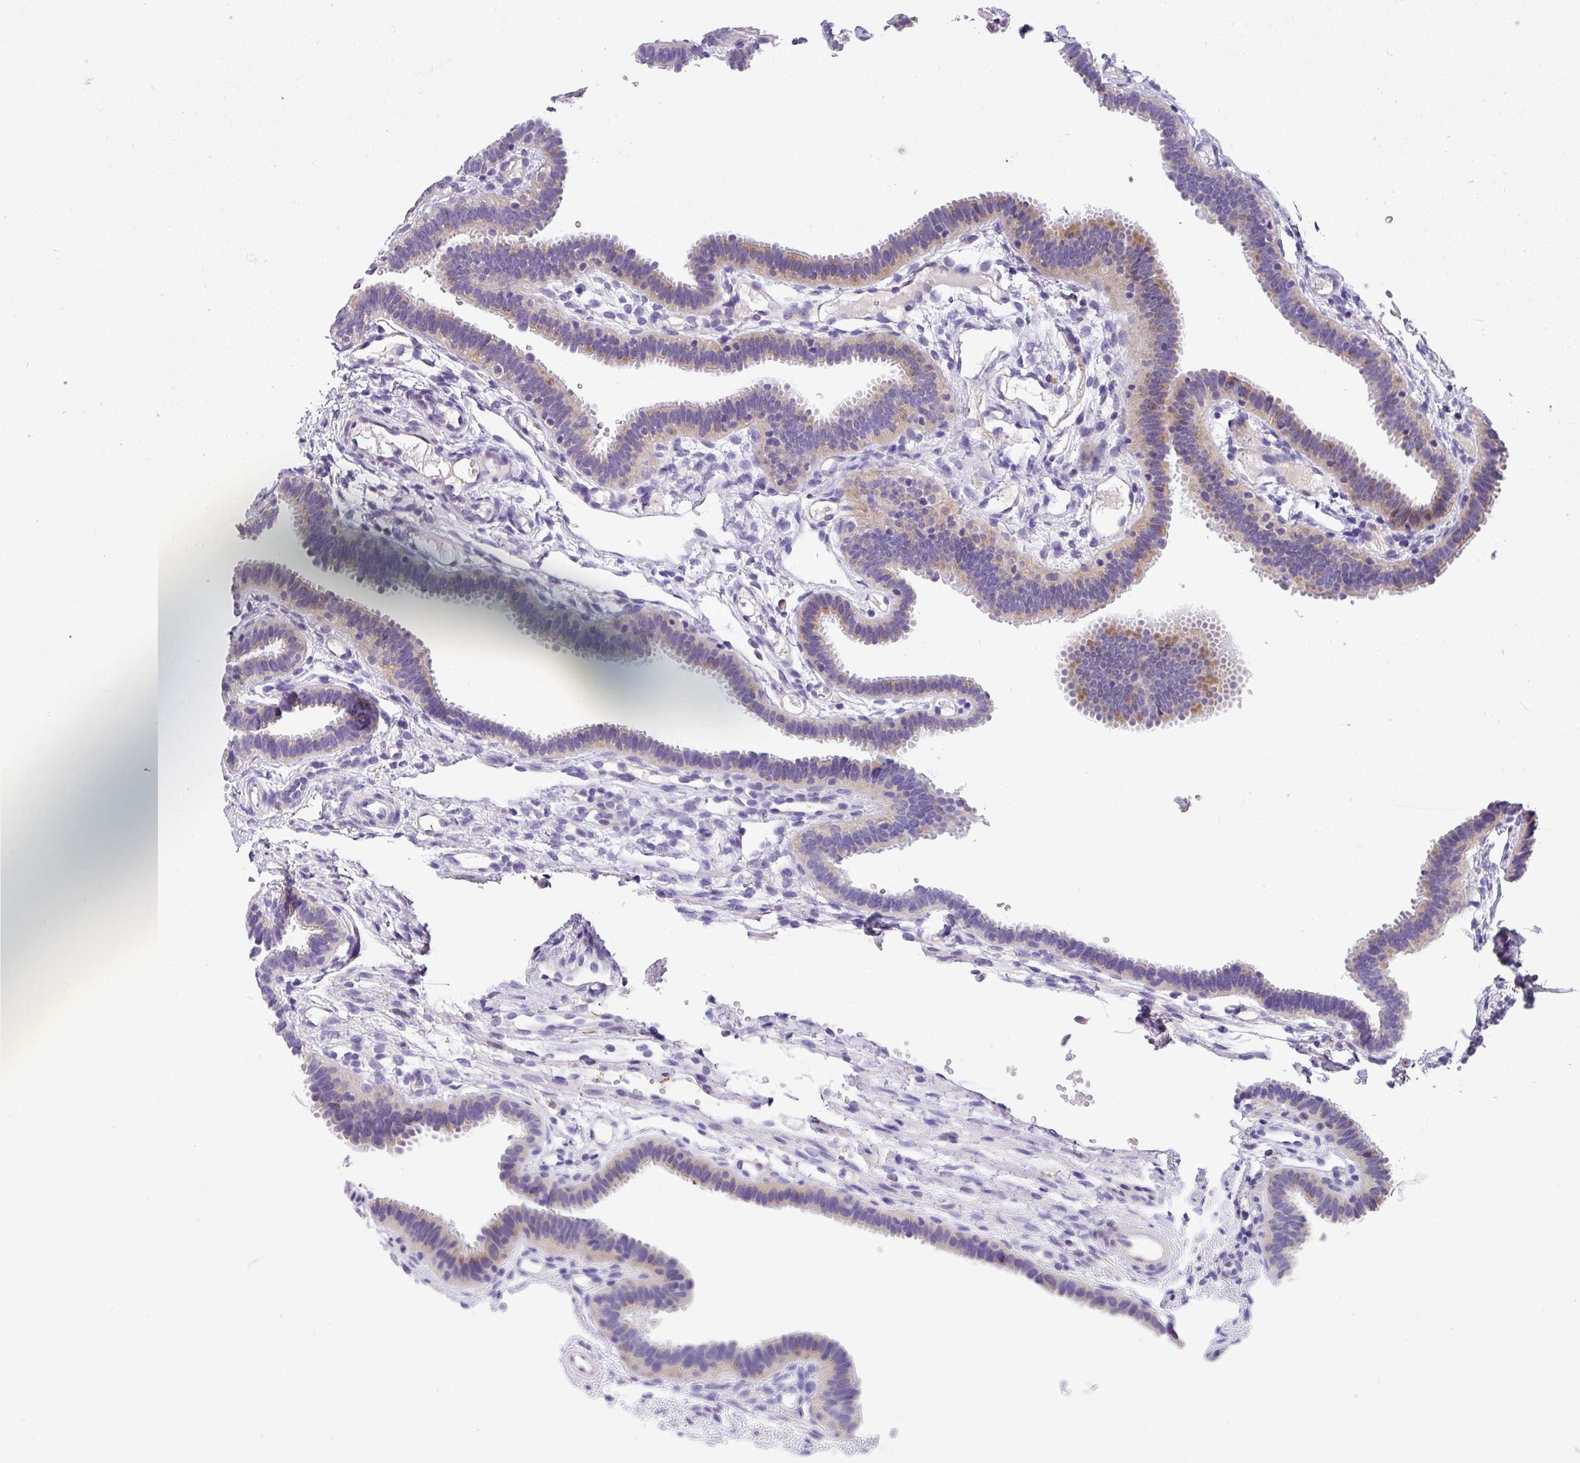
{"staining": {"intensity": "moderate", "quantity": "<25%", "location": "cytoplasmic/membranous"}, "tissue": "fallopian tube", "cell_type": "Glandular cells", "image_type": "normal", "snomed": [{"axis": "morphology", "description": "Normal tissue, NOS"}, {"axis": "topography", "description": "Fallopian tube"}], "caption": "Immunohistochemistry (IHC) micrograph of normal human fallopian tube stained for a protein (brown), which exhibits low levels of moderate cytoplasmic/membranous positivity in approximately <25% of glandular cells.", "gene": "ANXA2R", "patient": {"sex": "female", "age": 37}}